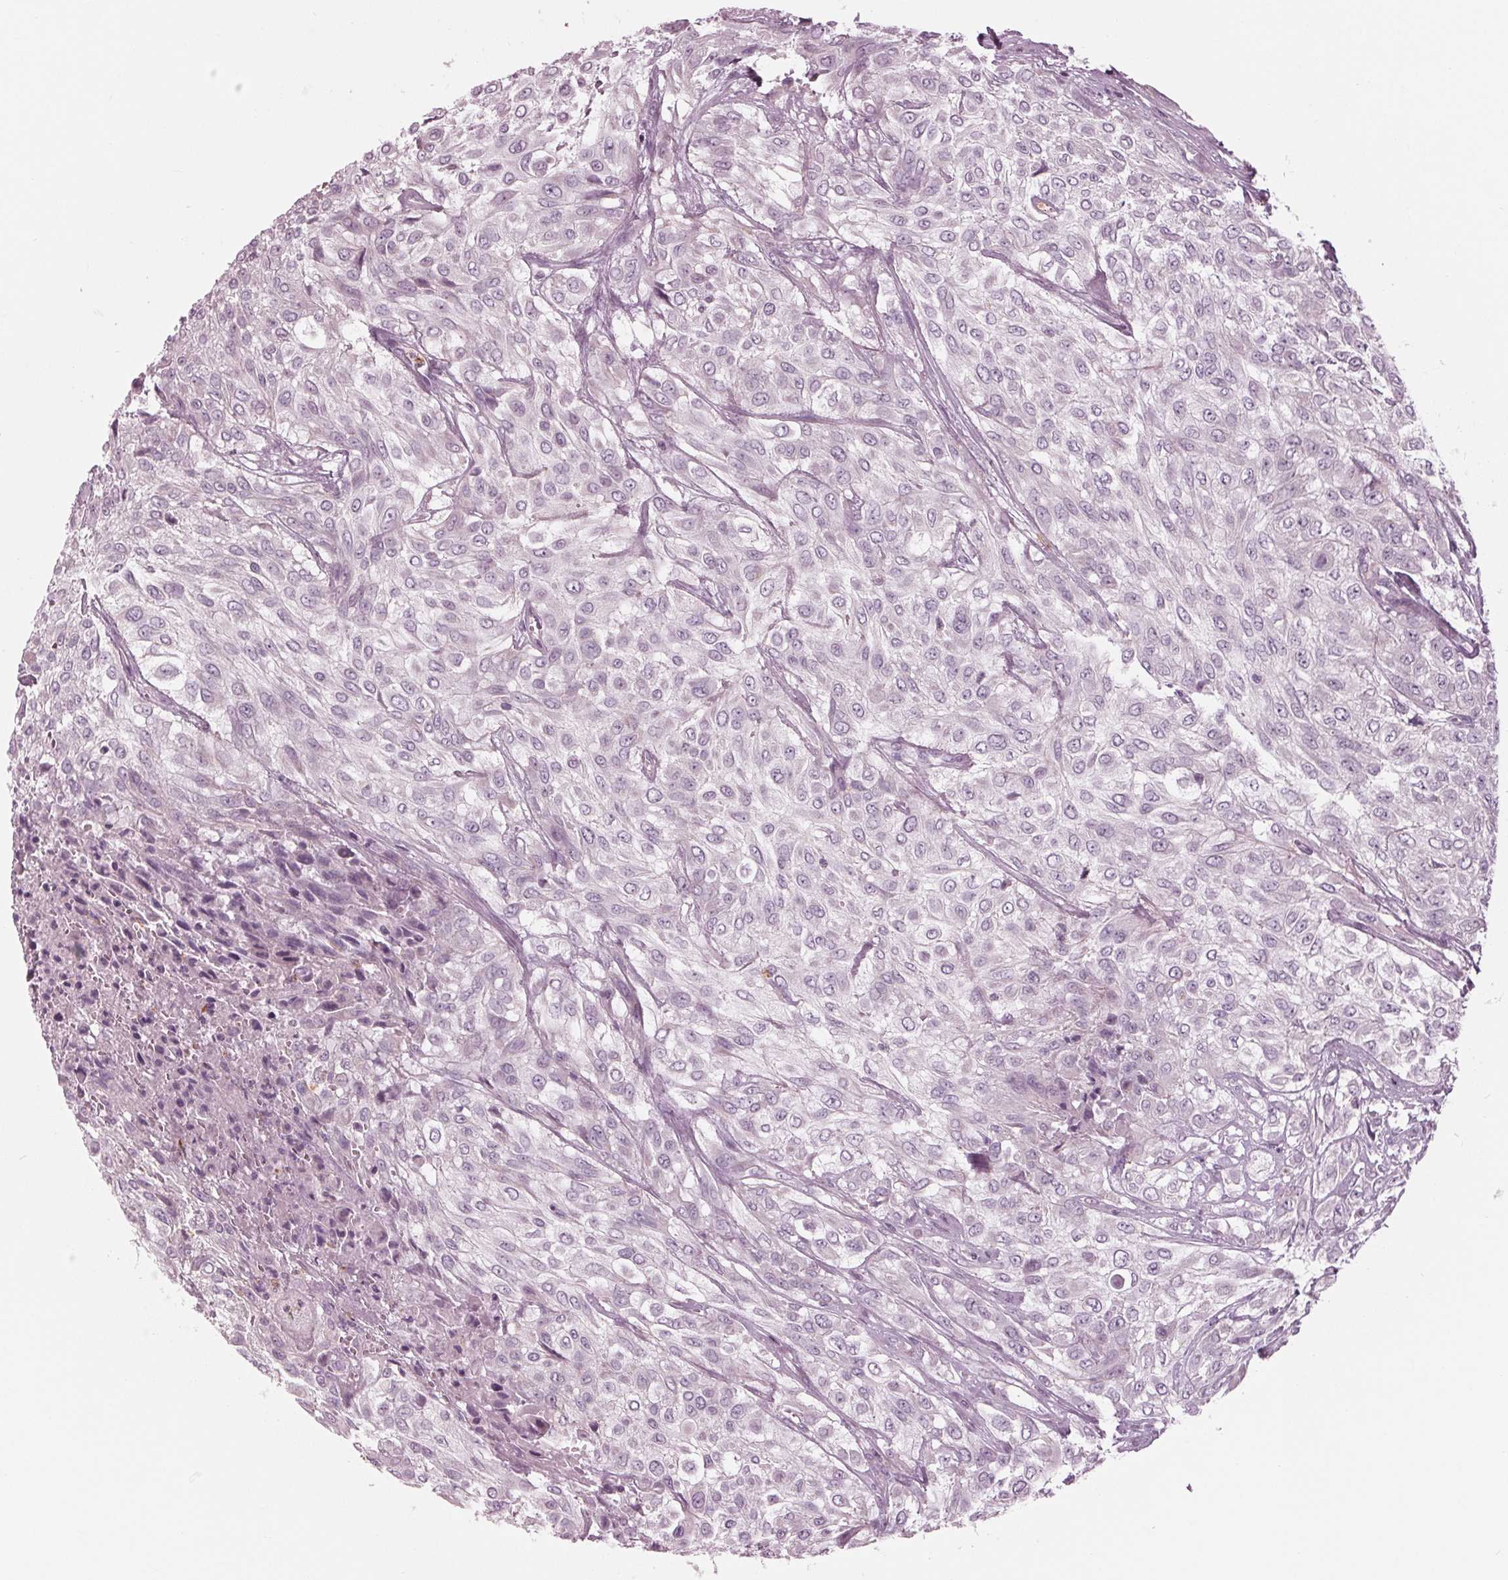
{"staining": {"intensity": "negative", "quantity": "none", "location": "none"}, "tissue": "urothelial cancer", "cell_type": "Tumor cells", "image_type": "cancer", "snomed": [{"axis": "morphology", "description": "Urothelial carcinoma, High grade"}, {"axis": "topography", "description": "Urinary bladder"}], "caption": "High power microscopy image of an immunohistochemistry (IHC) image of high-grade urothelial carcinoma, revealing no significant expression in tumor cells.", "gene": "CLN6", "patient": {"sex": "male", "age": 57}}